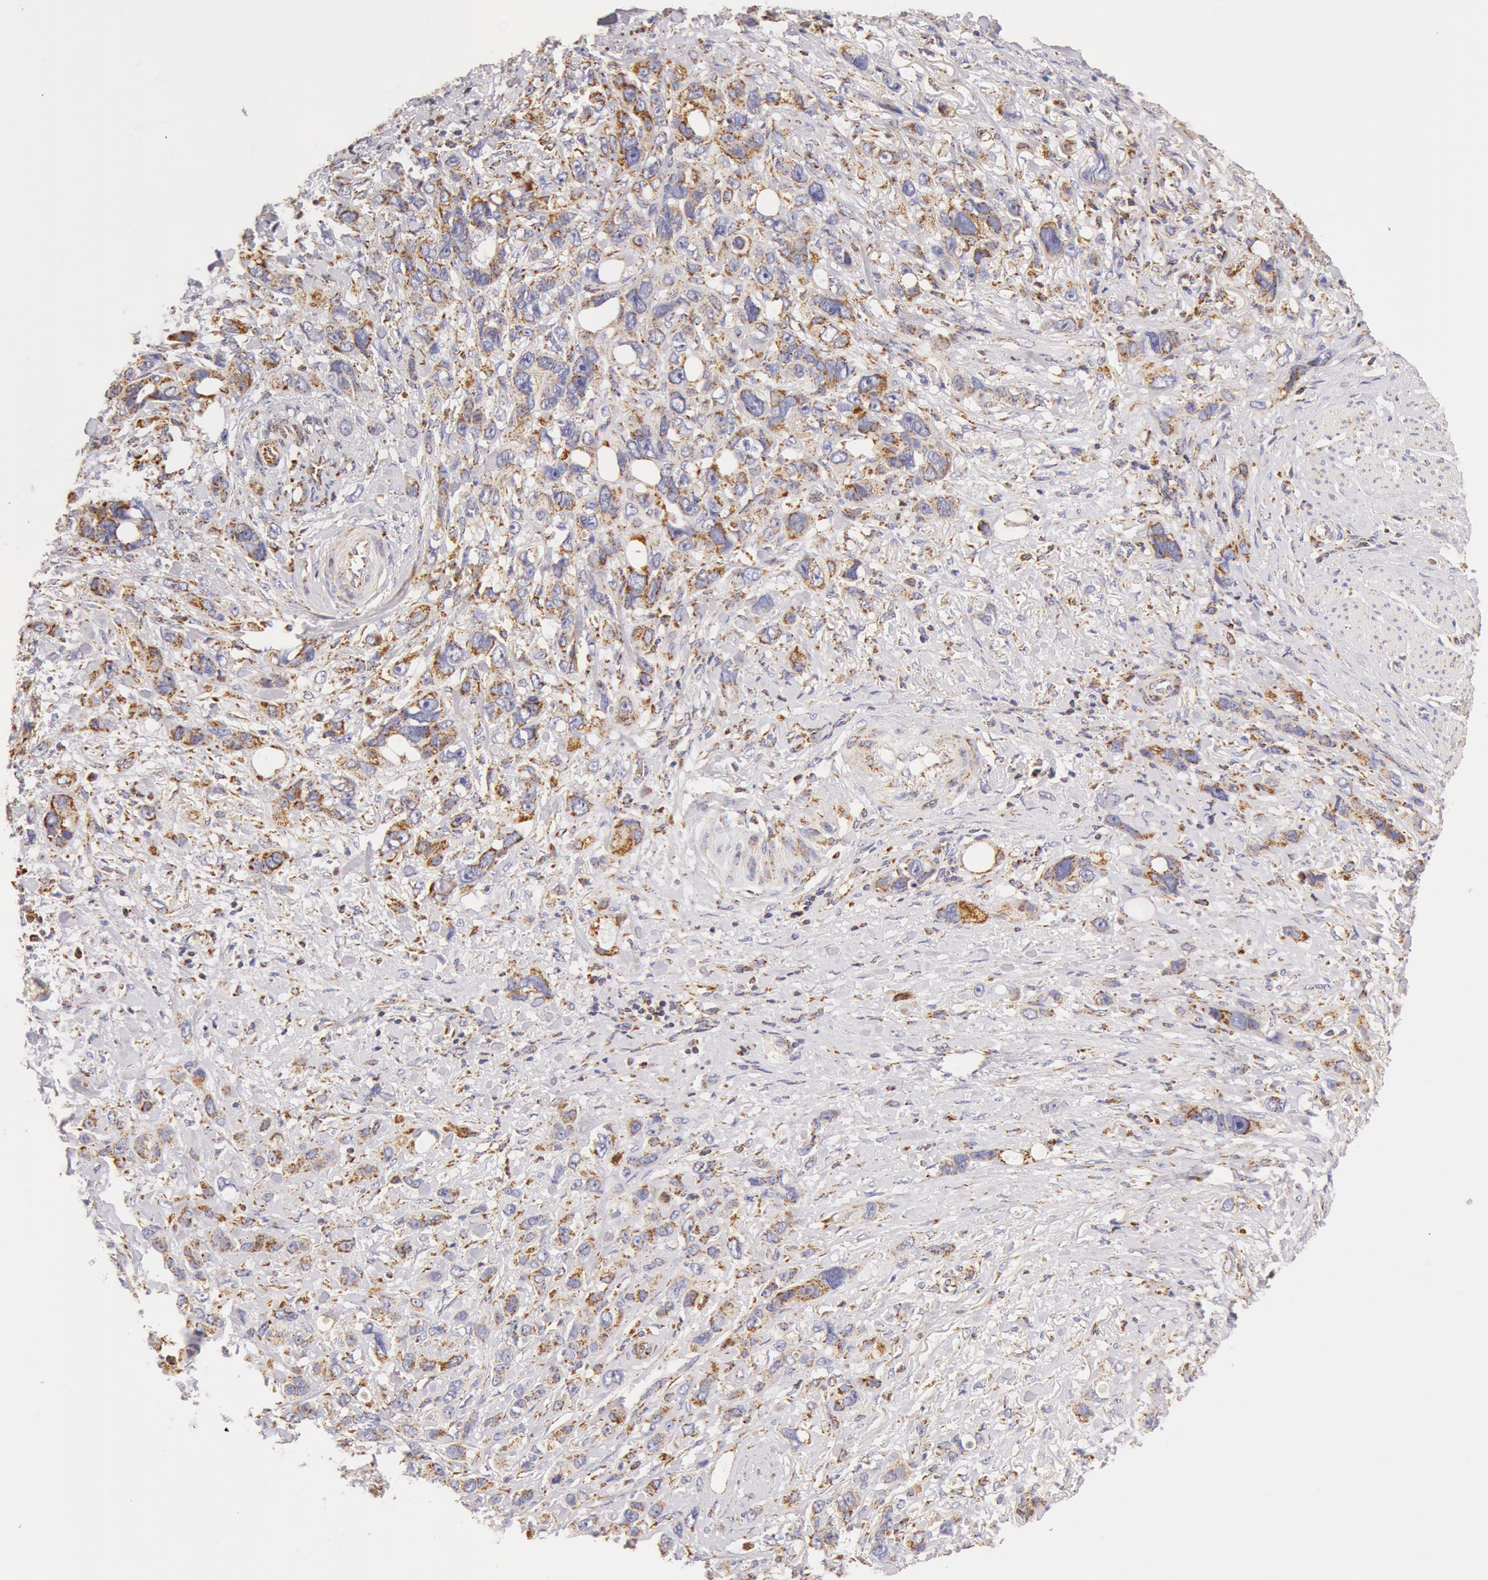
{"staining": {"intensity": "moderate", "quantity": "25%-75%", "location": "cytoplasmic/membranous"}, "tissue": "stomach cancer", "cell_type": "Tumor cells", "image_type": "cancer", "snomed": [{"axis": "morphology", "description": "Adenocarcinoma, NOS"}, {"axis": "topography", "description": "Stomach, upper"}], "caption": "IHC photomicrograph of adenocarcinoma (stomach) stained for a protein (brown), which reveals medium levels of moderate cytoplasmic/membranous expression in approximately 25%-75% of tumor cells.", "gene": "ATP5F1B", "patient": {"sex": "male", "age": 47}}